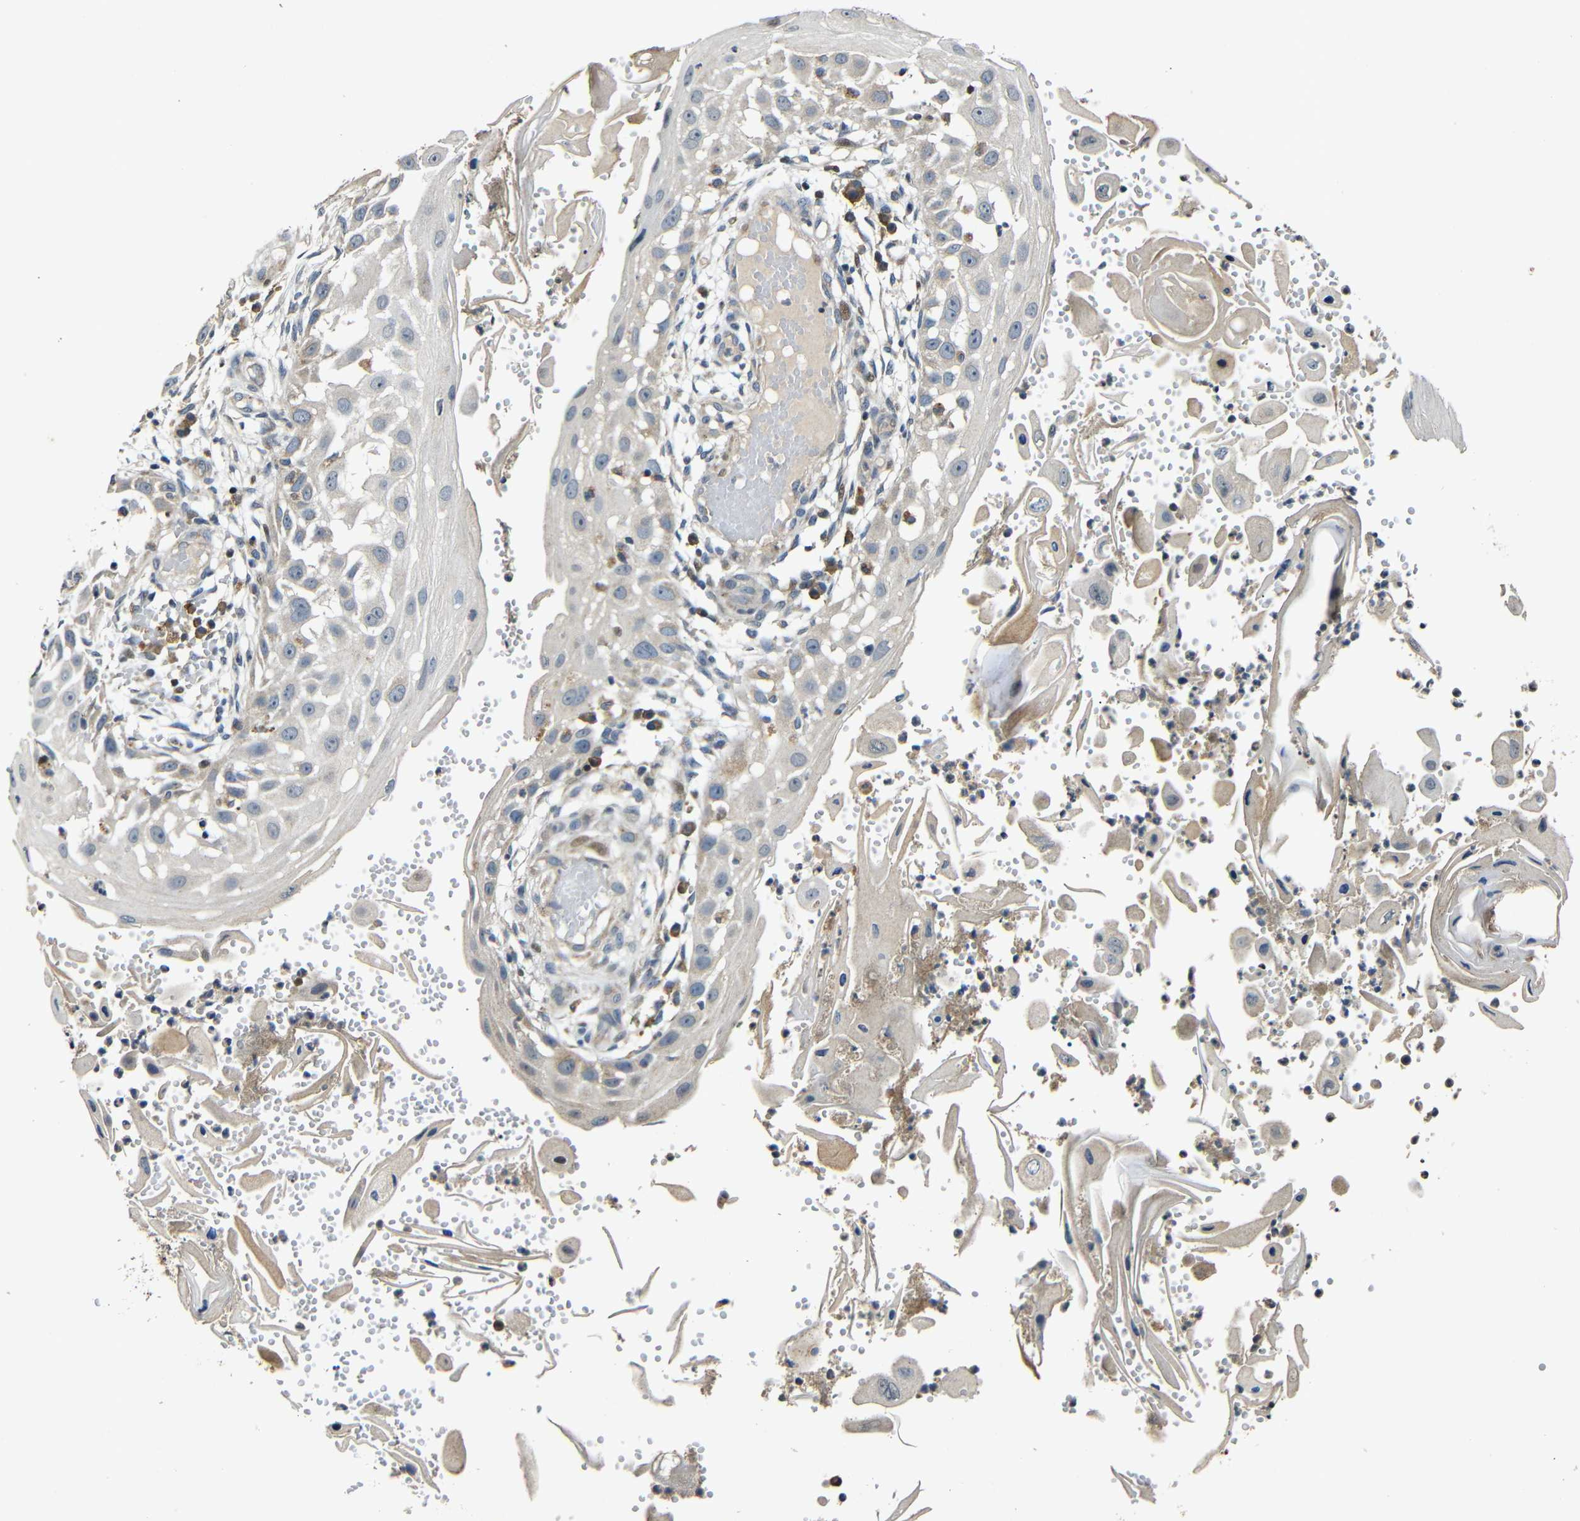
{"staining": {"intensity": "weak", "quantity": ">75%", "location": "cytoplasmic/membranous"}, "tissue": "skin cancer", "cell_type": "Tumor cells", "image_type": "cancer", "snomed": [{"axis": "morphology", "description": "Squamous cell carcinoma, NOS"}, {"axis": "topography", "description": "Skin"}], "caption": "Immunohistochemistry (IHC) of human squamous cell carcinoma (skin) exhibits low levels of weak cytoplasmic/membranous expression in about >75% of tumor cells. The staining was performed using DAB to visualize the protein expression in brown, while the nuclei were stained in blue with hematoxylin (Magnification: 20x).", "gene": "KAZALD1", "patient": {"sex": "female", "age": 44}}